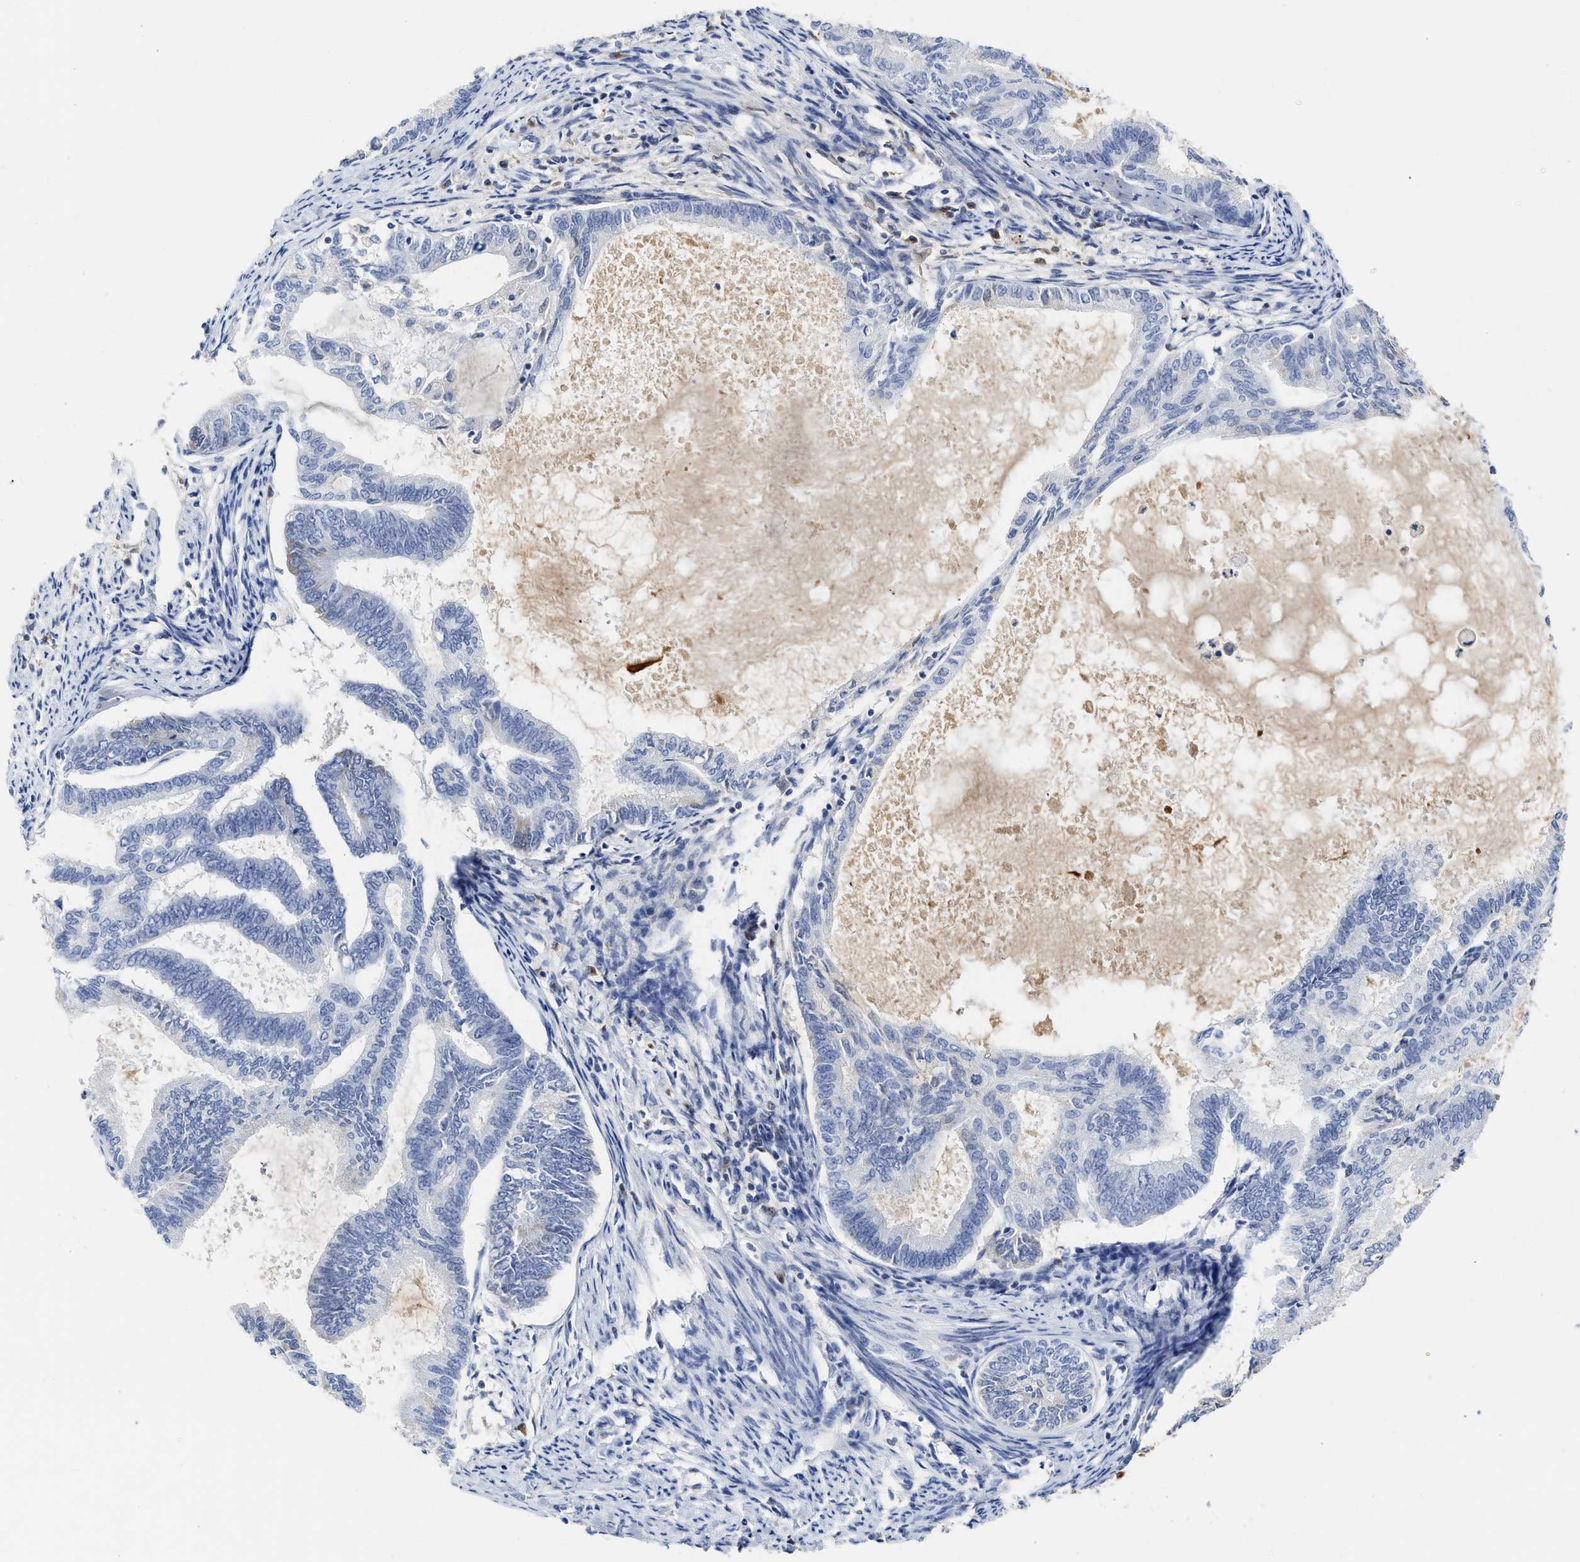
{"staining": {"intensity": "negative", "quantity": "none", "location": "none"}, "tissue": "endometrial cancer", "cell_type": "Tumor cells", "image_type": "cancer", "snomed": [{"axis": "morphology", "description": "Adenocarcinoma, NOS"}, {"axis": "topography", "description": "Endometrium"}], "caption": "Human endometrial cancer stained for a protein using IHC exhibits no expression in tumor cells.", "gene": "C2", "patient": {"sex": "female", "age": 86}}